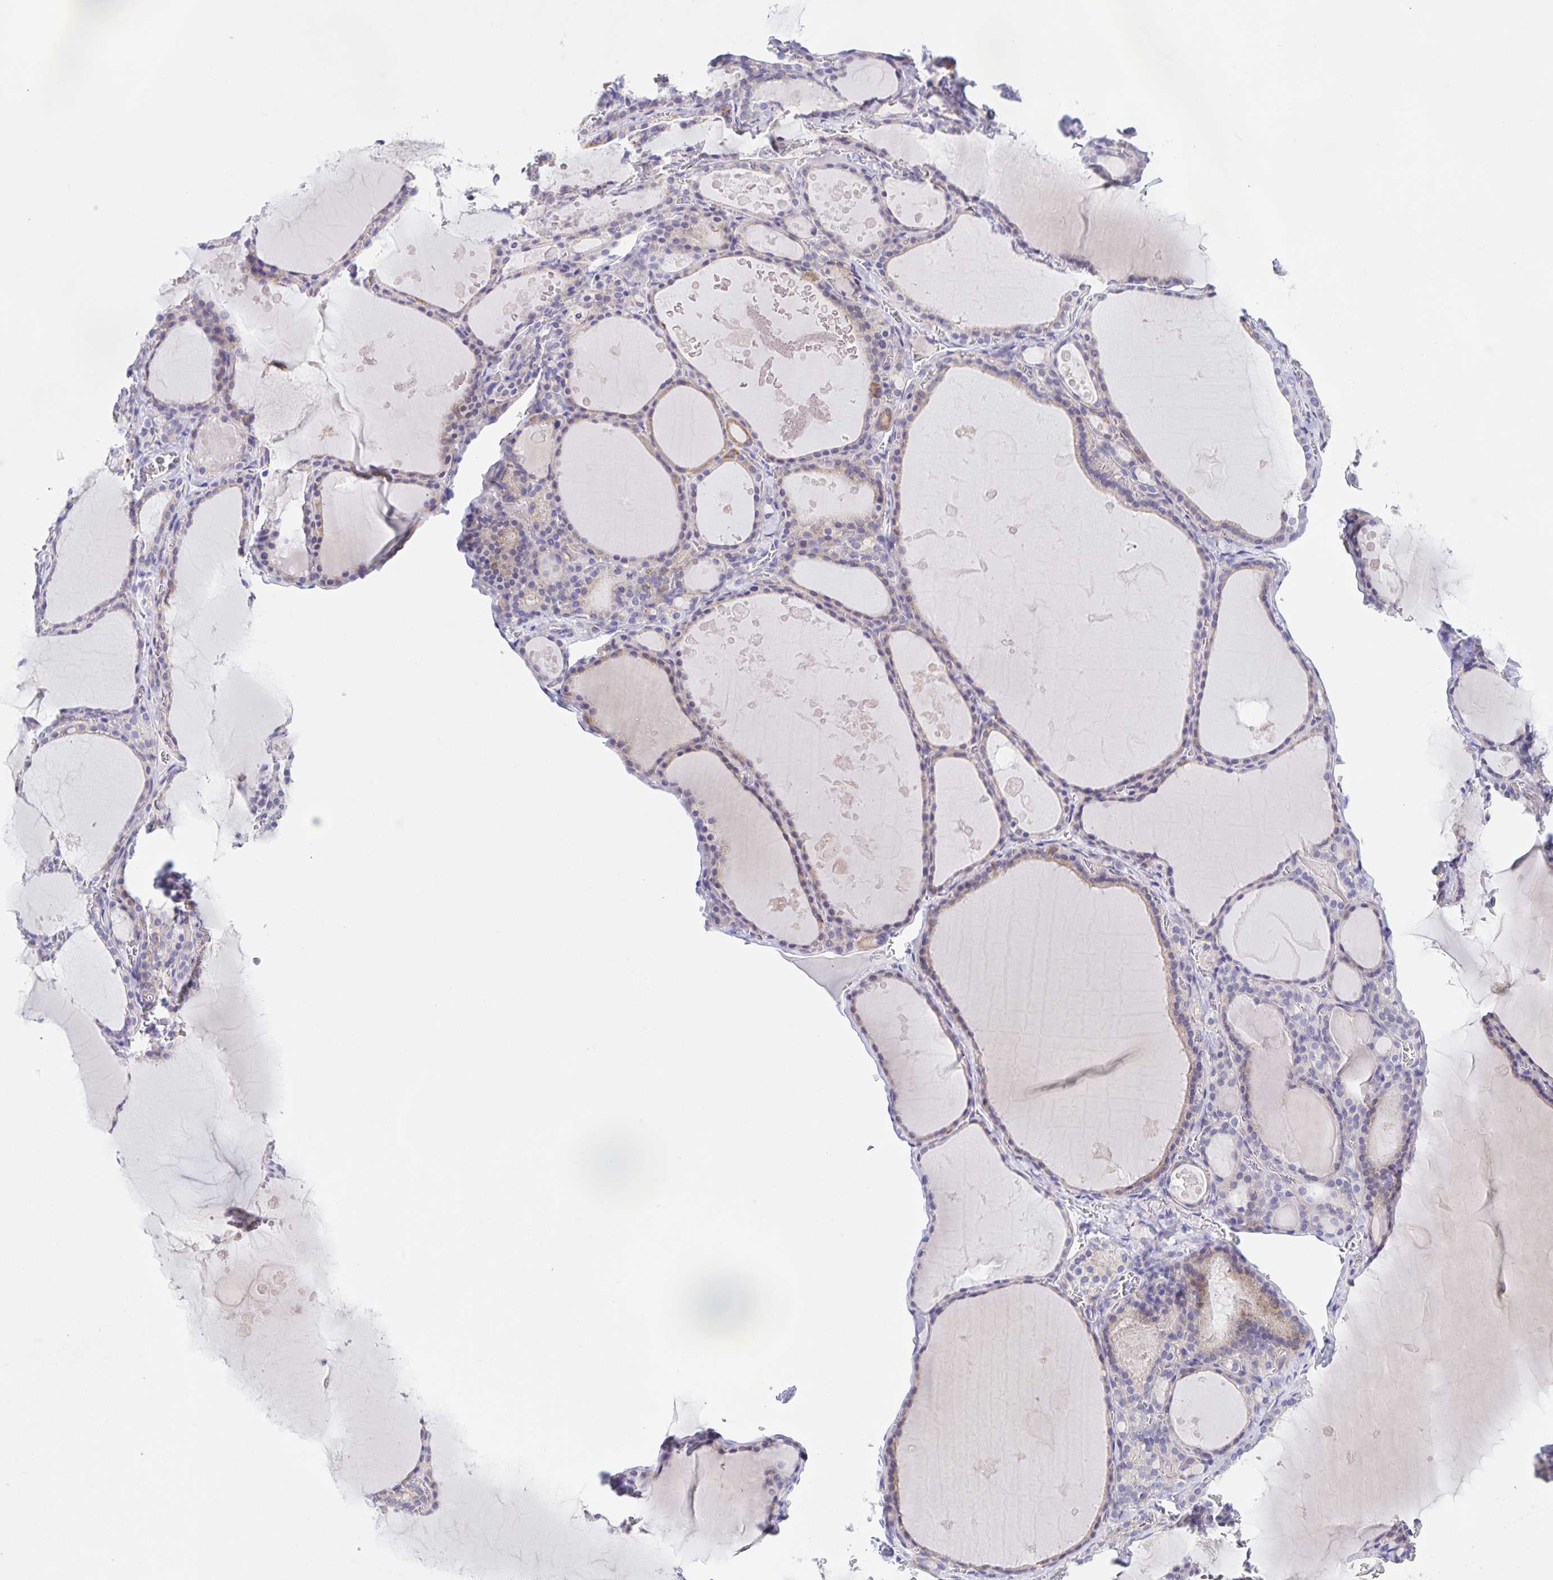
{"staining": {"intensity": "weak", "quantity": "<25%", "location": "cytoplasmic/membranous"}, "tissue": "thyroid gland", "cell_type": "Glandular cells", "image_type": "normal", "snomed": [{"axis": "morphology", "description": "Normal tissue, NOS"}, {"axis": "topography", "description": "Thyroid gland"}], "caption": "Immunohistochemistry histopathology image of benign human thyroid gland stained for a protein (brown), which displays no staining in glandular cells.", "gene": "DMGDH", "patient": {"sex": "male", "age": 56}}